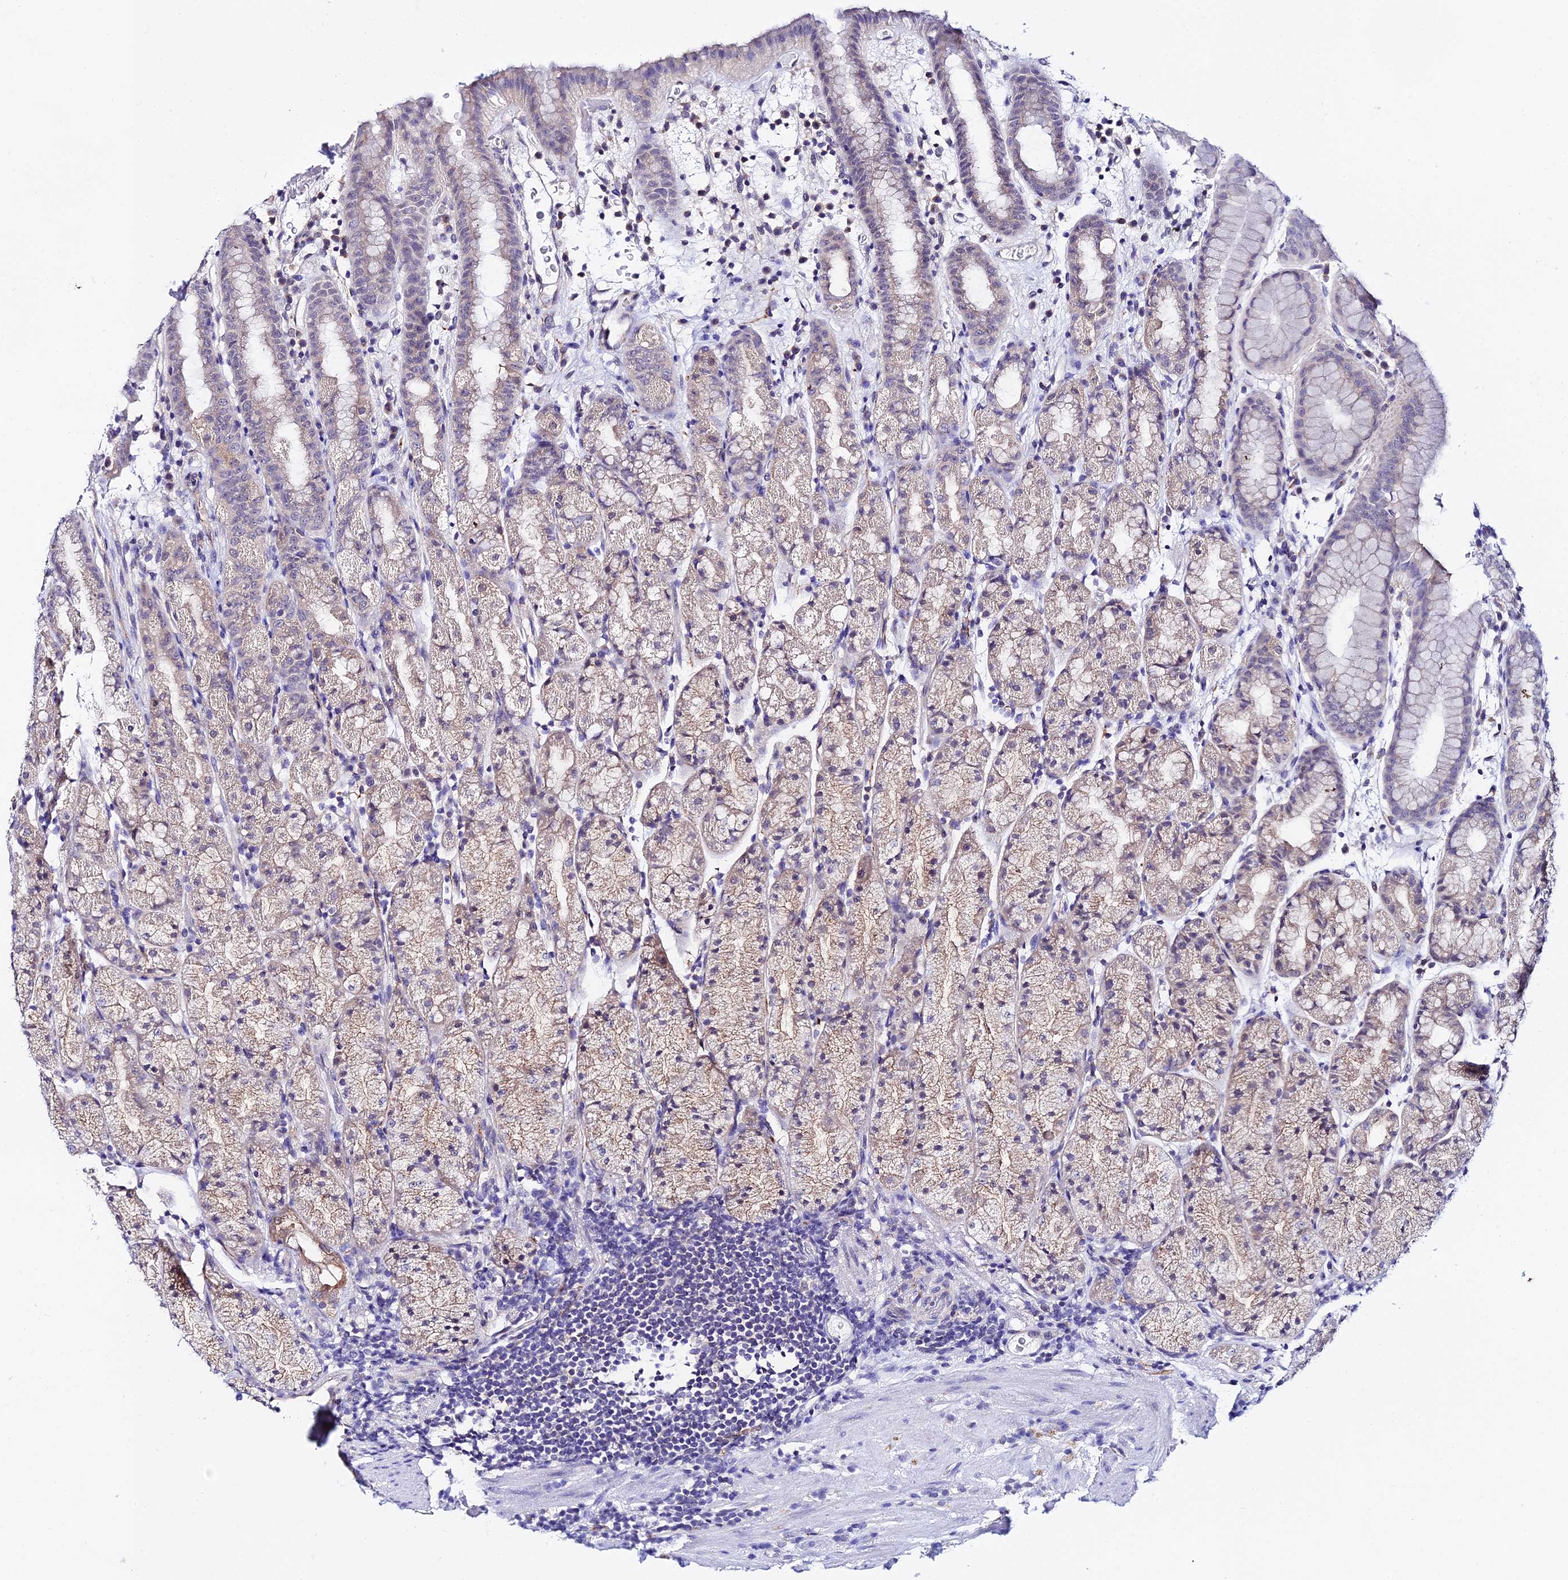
{"staining": {"intensity": "weak", "quantity": "25%-75%", "location": "cytoplasmic/membranous"}, "tissue": "stomach", "cell_type": "Glandular cells", "image_type": "normal", "snomed": [{"axis": "morphology", "description": "Normal tissue, NOS"}, {"axis": "topography", "description": "Stomach, upper"}, {"axis": "topography", "description": "Stomach, lower"}, {"axis": "topography", "description": "Small intestine"}], "caption": "The immunohistochemical stain shows weak cytoplasmic/membranous expression in glandular cells of benign stomach.", "gene": "ATG16L2", "patient": {"sex": "male", "age": 68}}